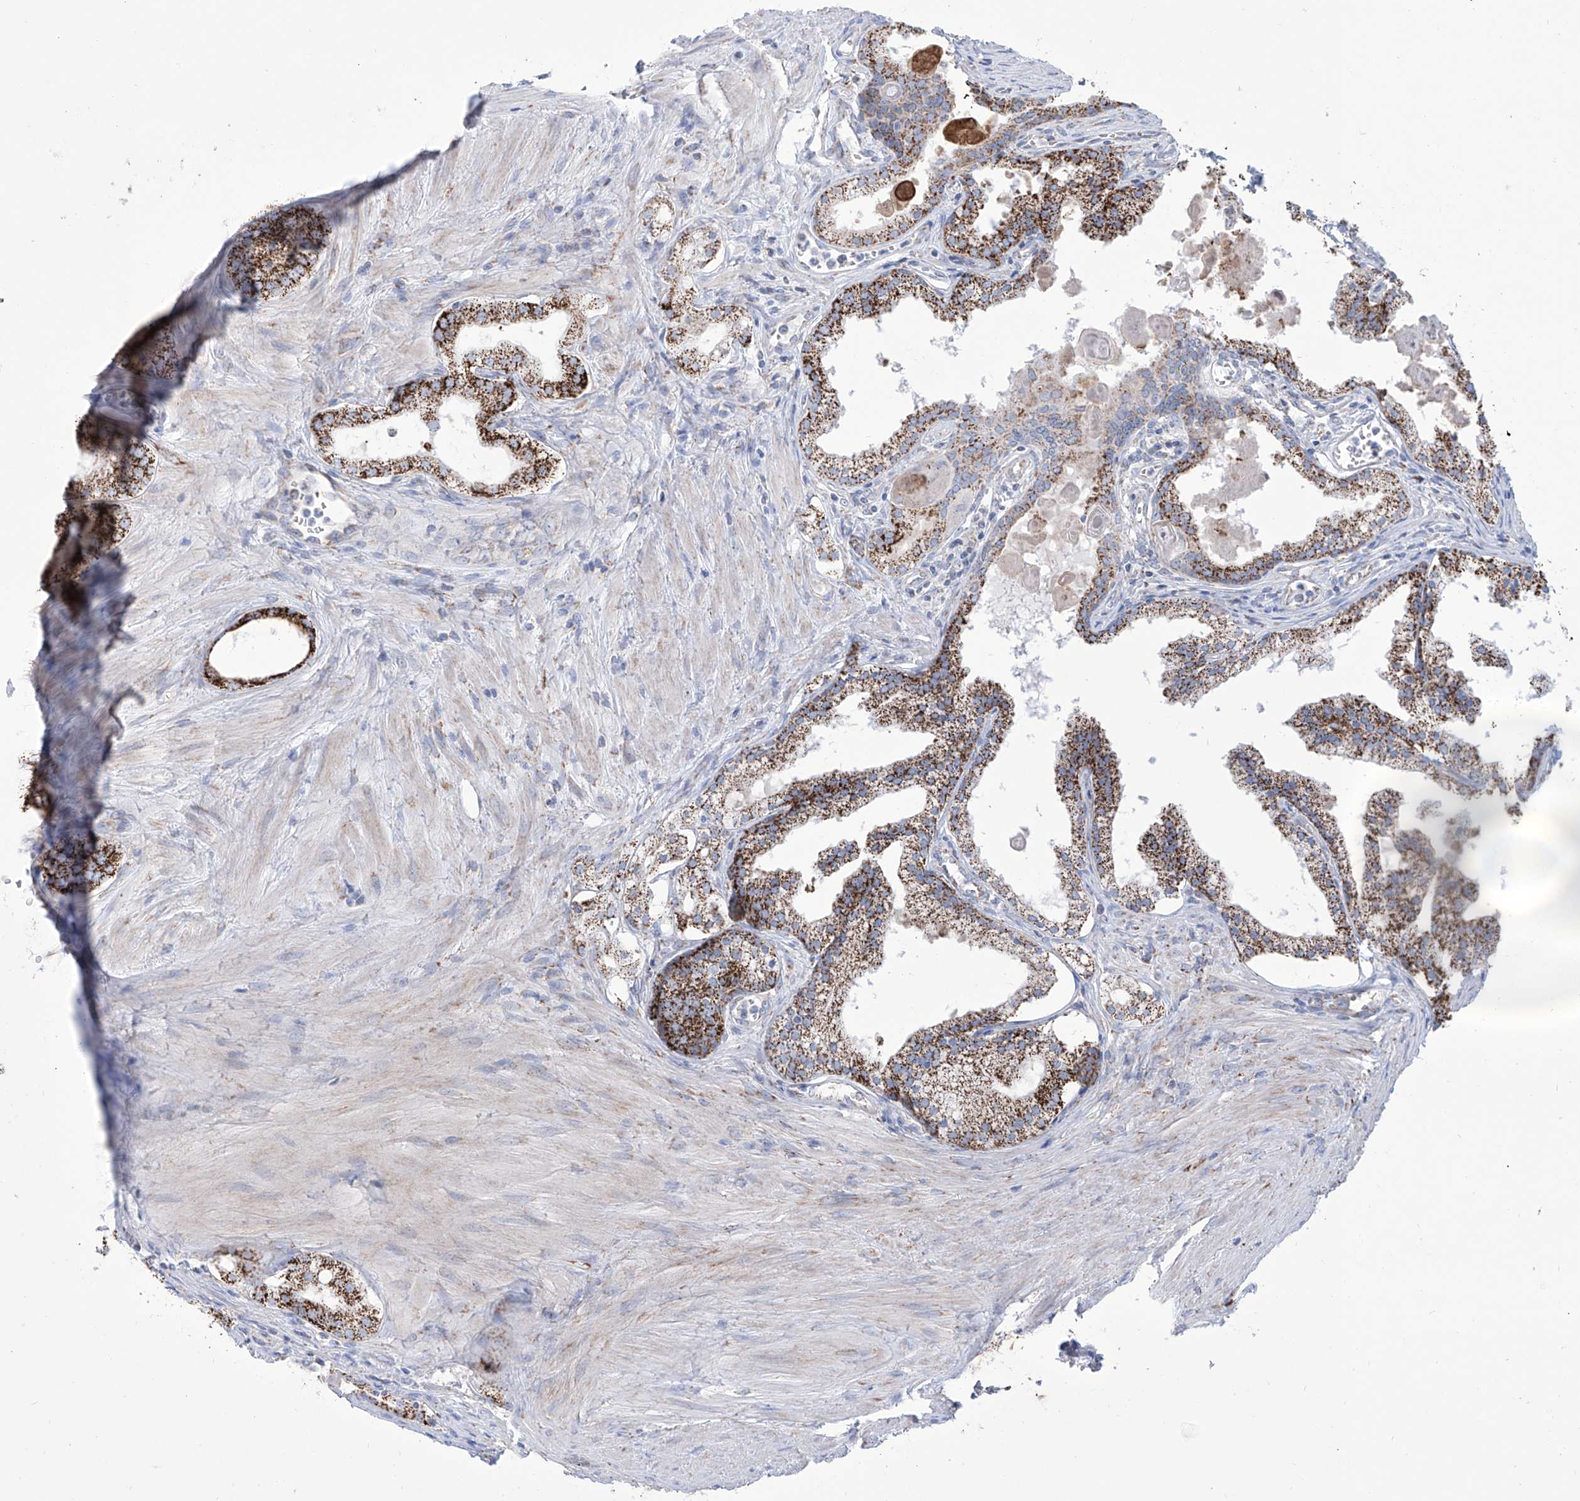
{"staining": {"intensity": "strong", "quantity": ">75%", "location": "cytoplasmic/membranous"}, "tissue": "prostate cancer", "cell_type": "Tumor cells", "image_type": "cancer", "snomed": [{"axis": "morphology", "description": "Adenocarcinoma, High grade"}, {"axis": "topography", "description": "Prostate"}], "caption": "This is a histology image of immunohistochemistry (IHC) staining of prostate cancer, which shows strong expression in the cytoplasmic/membranous of tumor cells.", "gene": "ALDH6A1", "patient": {"sex": "male", "age": 68}}